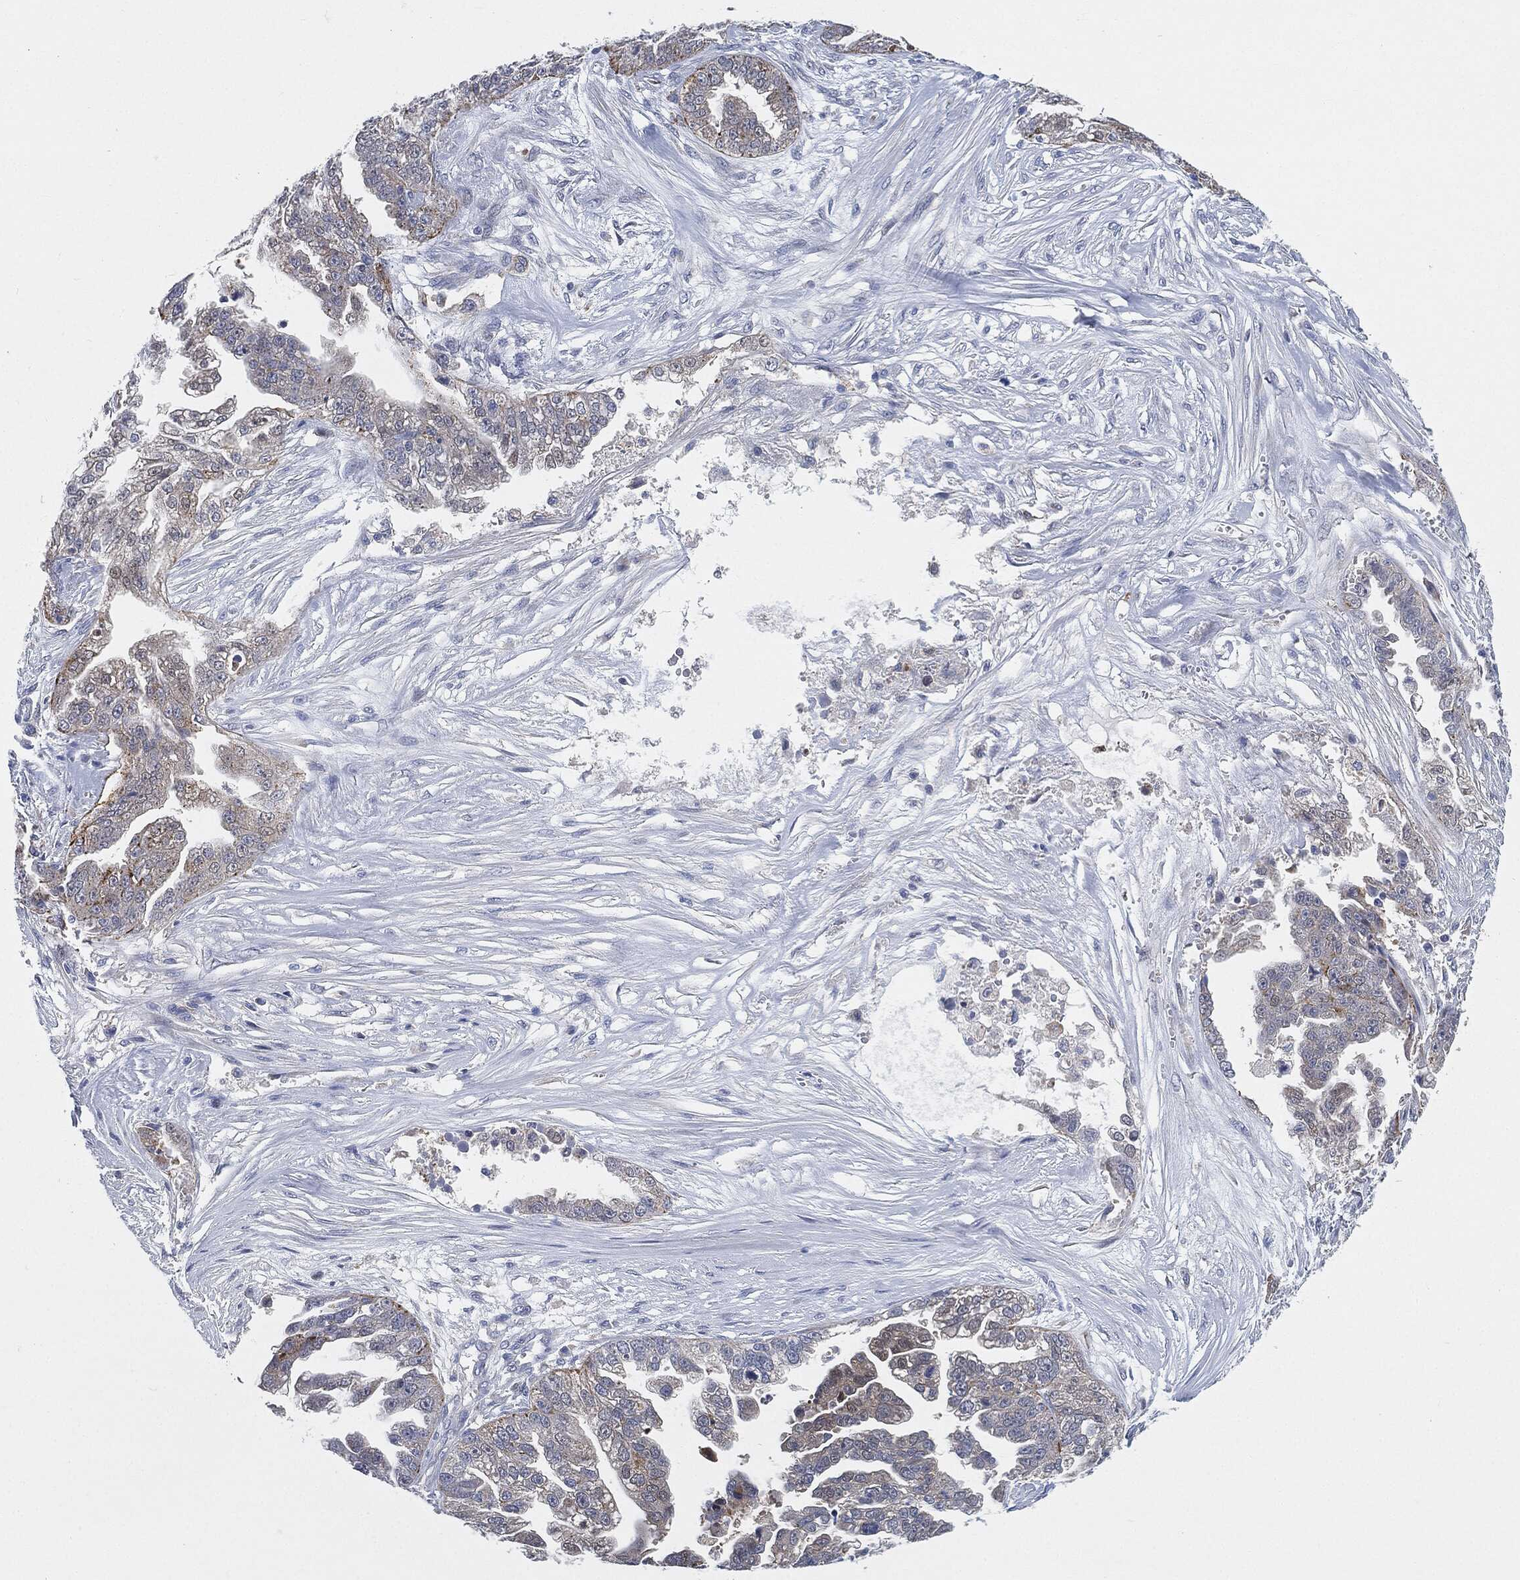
{"staining": {"intensity": "weak", "quantity": "25%-75%", "location": "cytoplasmic/membranous"}, "tissue": "ovarian cancer", "cell_type": "Tumor cells", "image_type": "cancer", "snomed": [{"axis": "morphology", "description": "Cystadenocarcinoma, serous, NOS"}, {"axis": "topography", "description": "Ovary"}], "caption": "Ovarian cancer (serous cystadenocarcinoma) tissue demonstrates weak cytoplasmic/membranous expression in approximately 25%-75% of tumor cells", "gene": "VSIG4", "patient": {"sex": "female", "age": 58}}